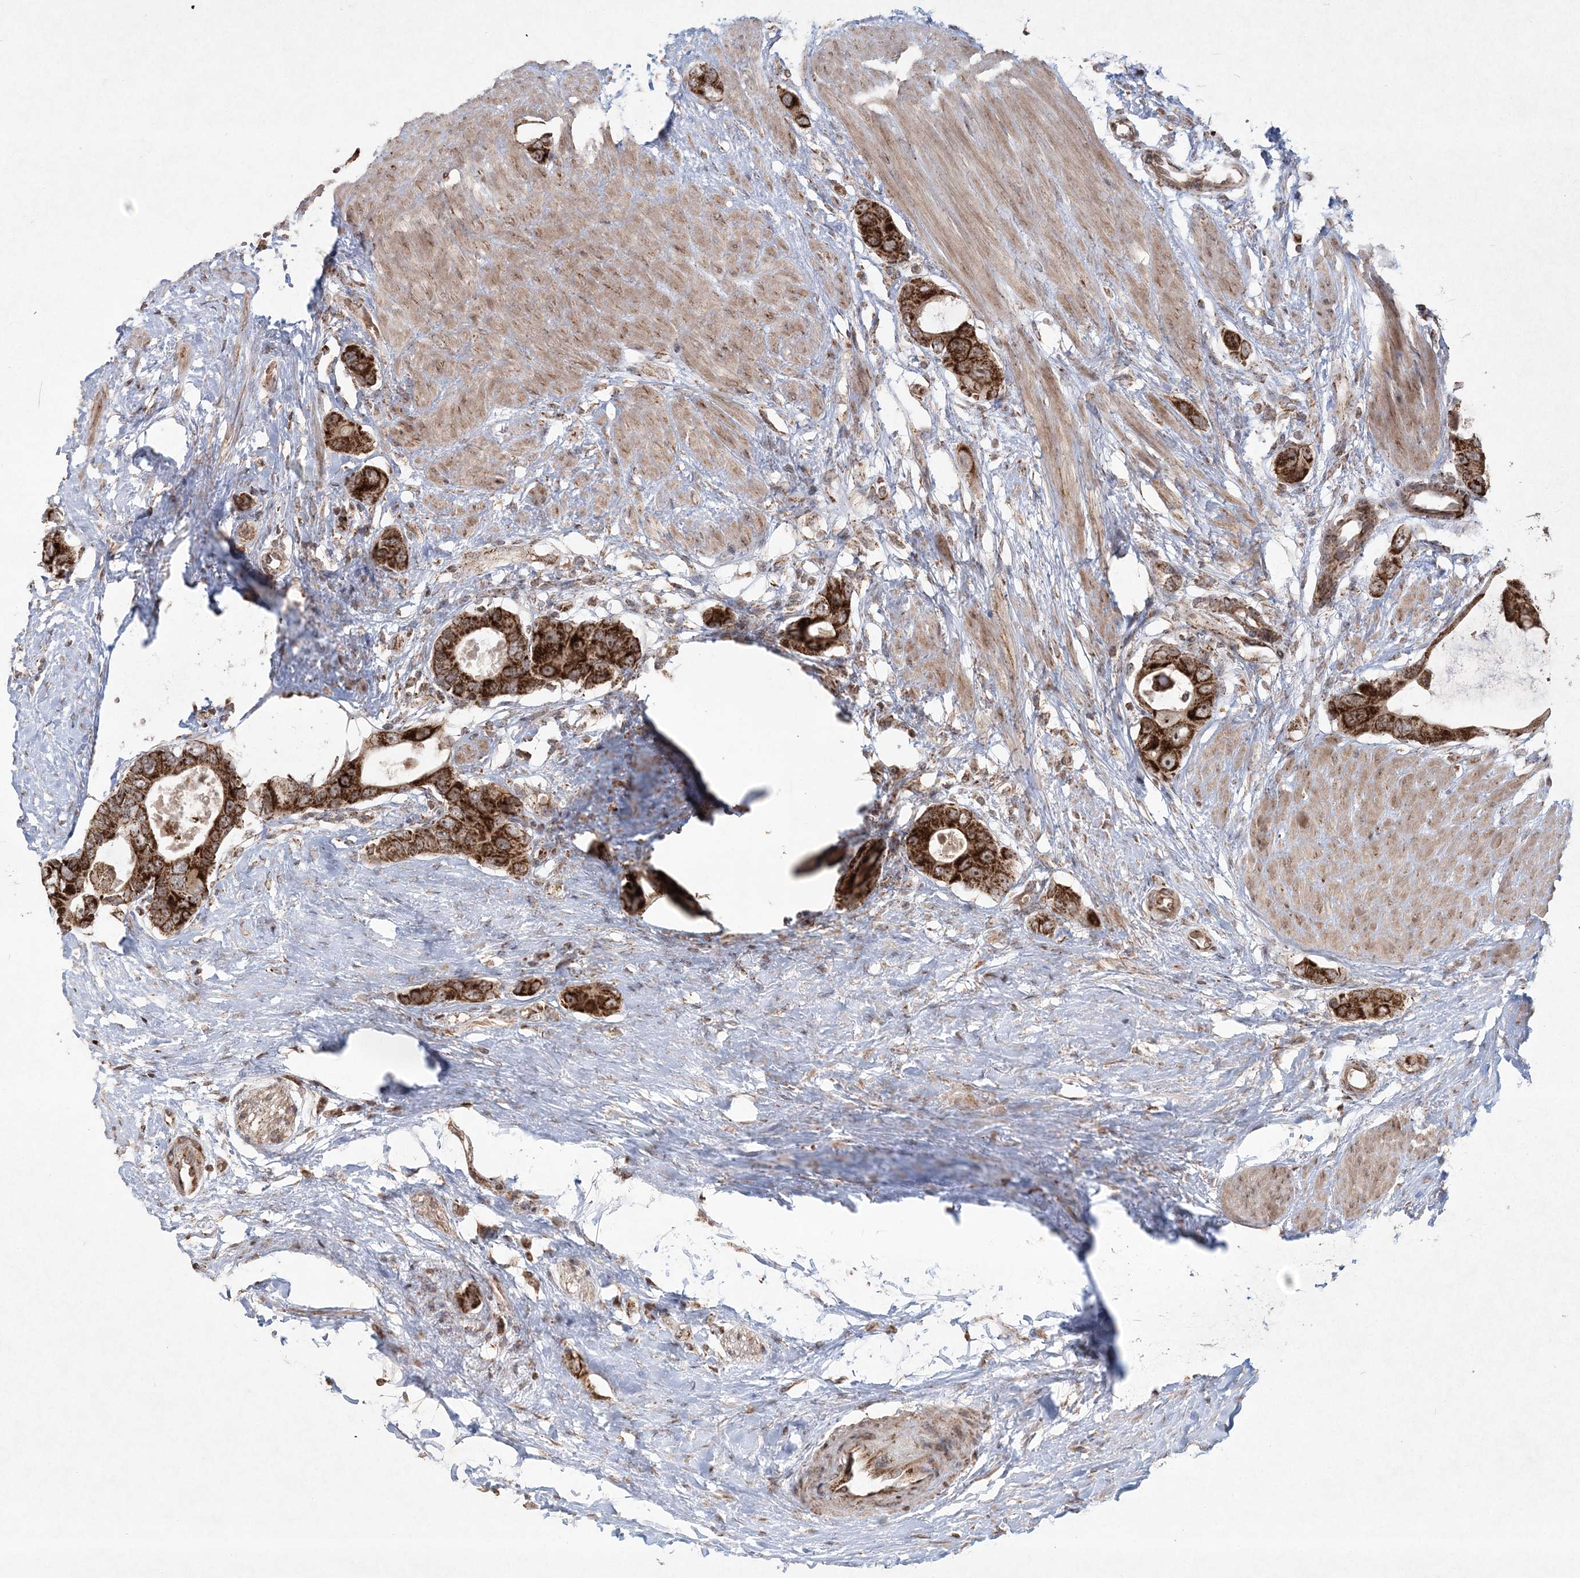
{"staining": {"intensity": "strong", "quantity": ">75%", "location": "cytoplasmic/membranous,nuclear"}, "tissue": "colorectal cancer", "cell_type": "Tumor cells", "image_type": "cancer", "snomed": [{"axis": "morphology", "description": "Adenocarcinoma, NOS"}, {"axis": "topography", "description": "Rectum"}], "caption": "Brown immunohistochemical staining in colorectal cancer demonstrates strong cytoplasmic/membranous and nuclear expression in about >75% of tumor cells. (DAB (3,3'-diaminobenzidine) IHC, brown staining for protein, blue staining for nuclei).", "gene": "LRPPRC", "patient": {"sex": "male", "age": 51}}